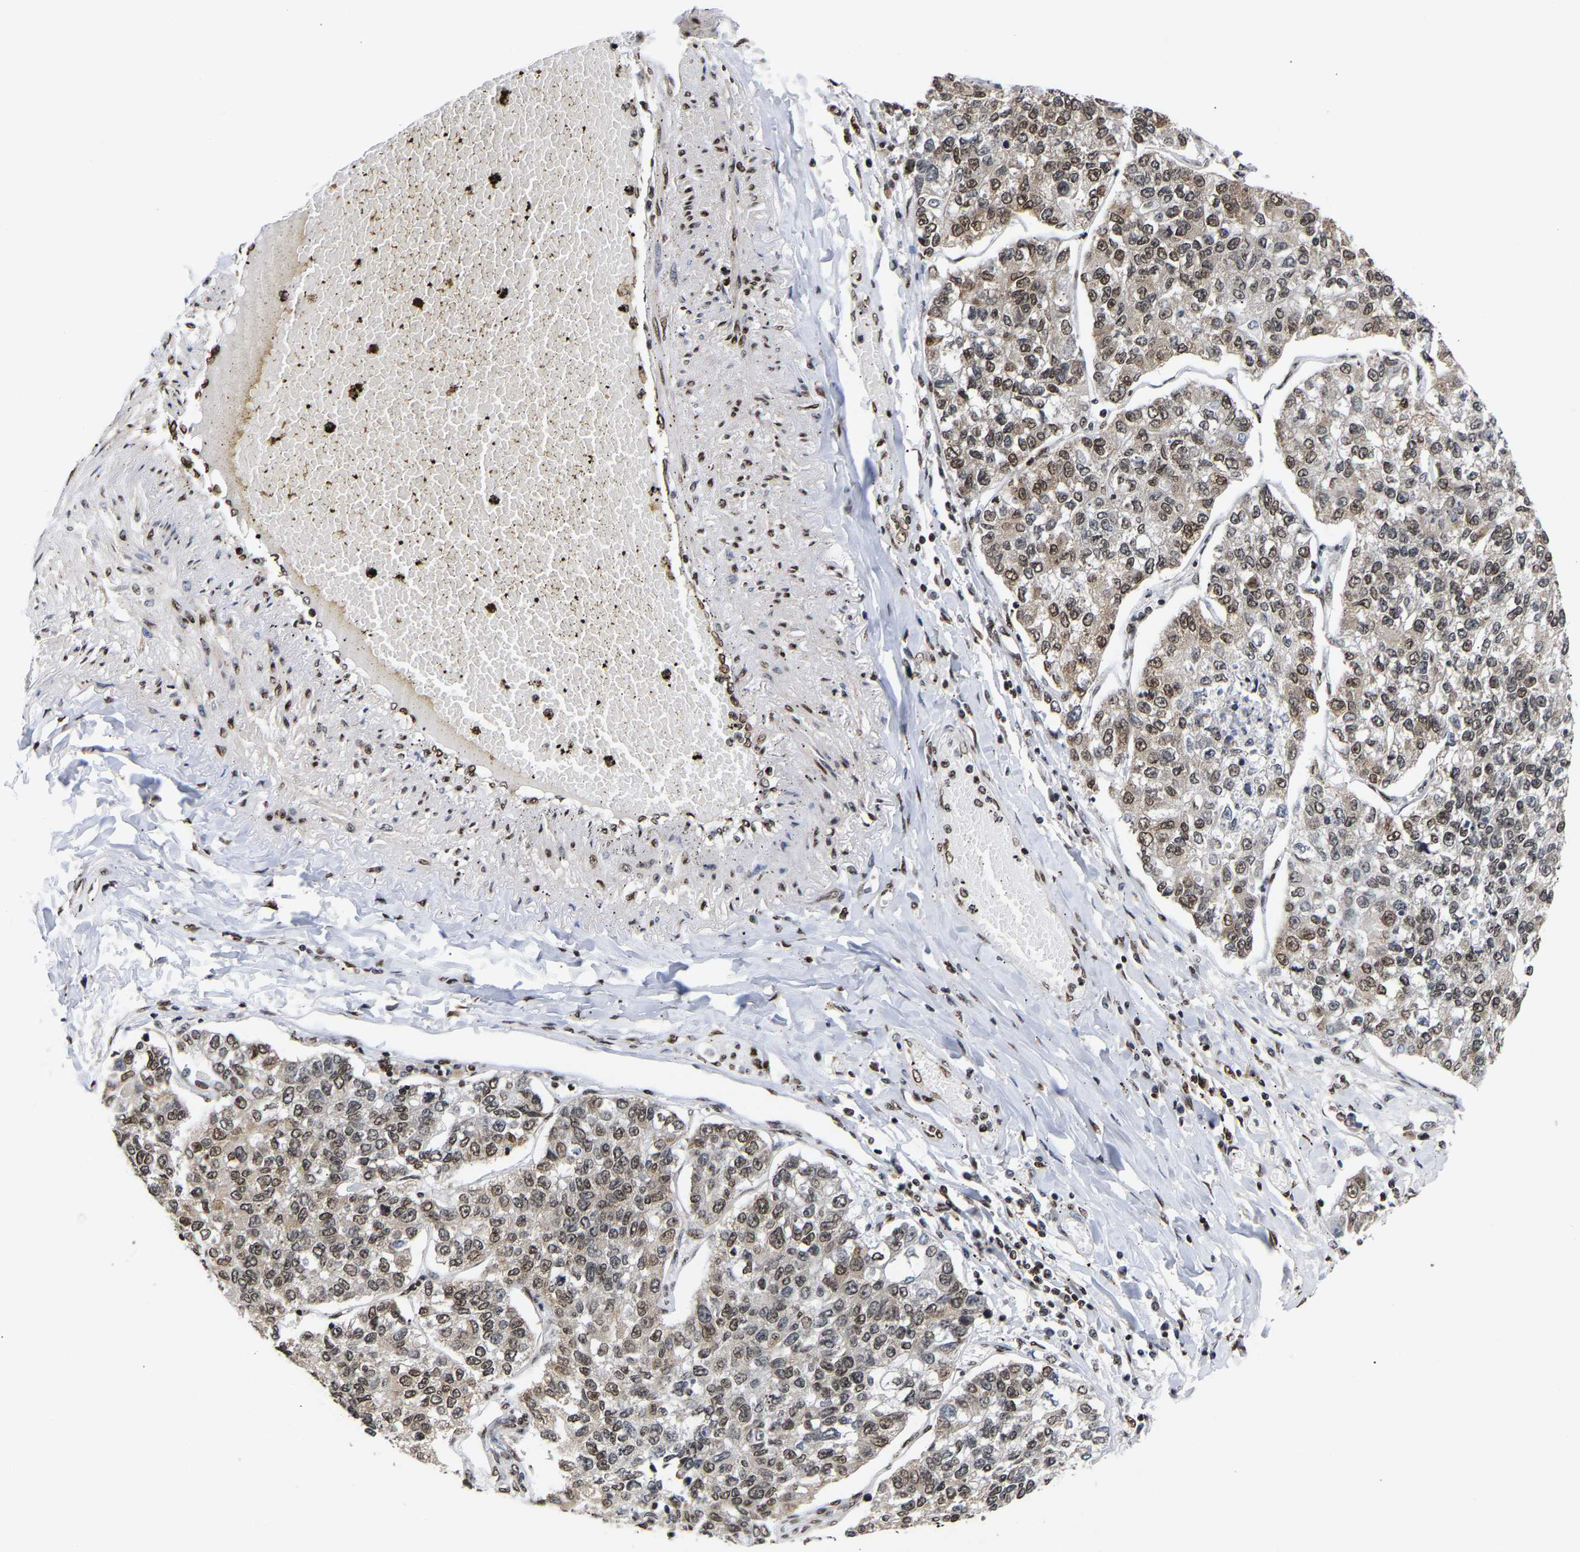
{"staining": {"intensity": "moderate", "quantity": "25%-75%", "location": "cytoplasmic/membranous,nuclear"}, "tissue": "lung cancer", "cell_type": "Tumor cells", "image_type": "cancer", "snomed": [{"axis": "morphology", "description": "Adenocarcinoma, NOS"}, {"axis": "topography", "description": "Lung"}], "caption": "Protein expression analysis of human lung adenocarcinoma reveals moderate cytoplasmic/membranous and nuclear positivity in about 25%-75% of tumor cells. Nuclei are stained in blue.", "gene": "PSIP1", "patient": {"sex": "male", "age": 49}}